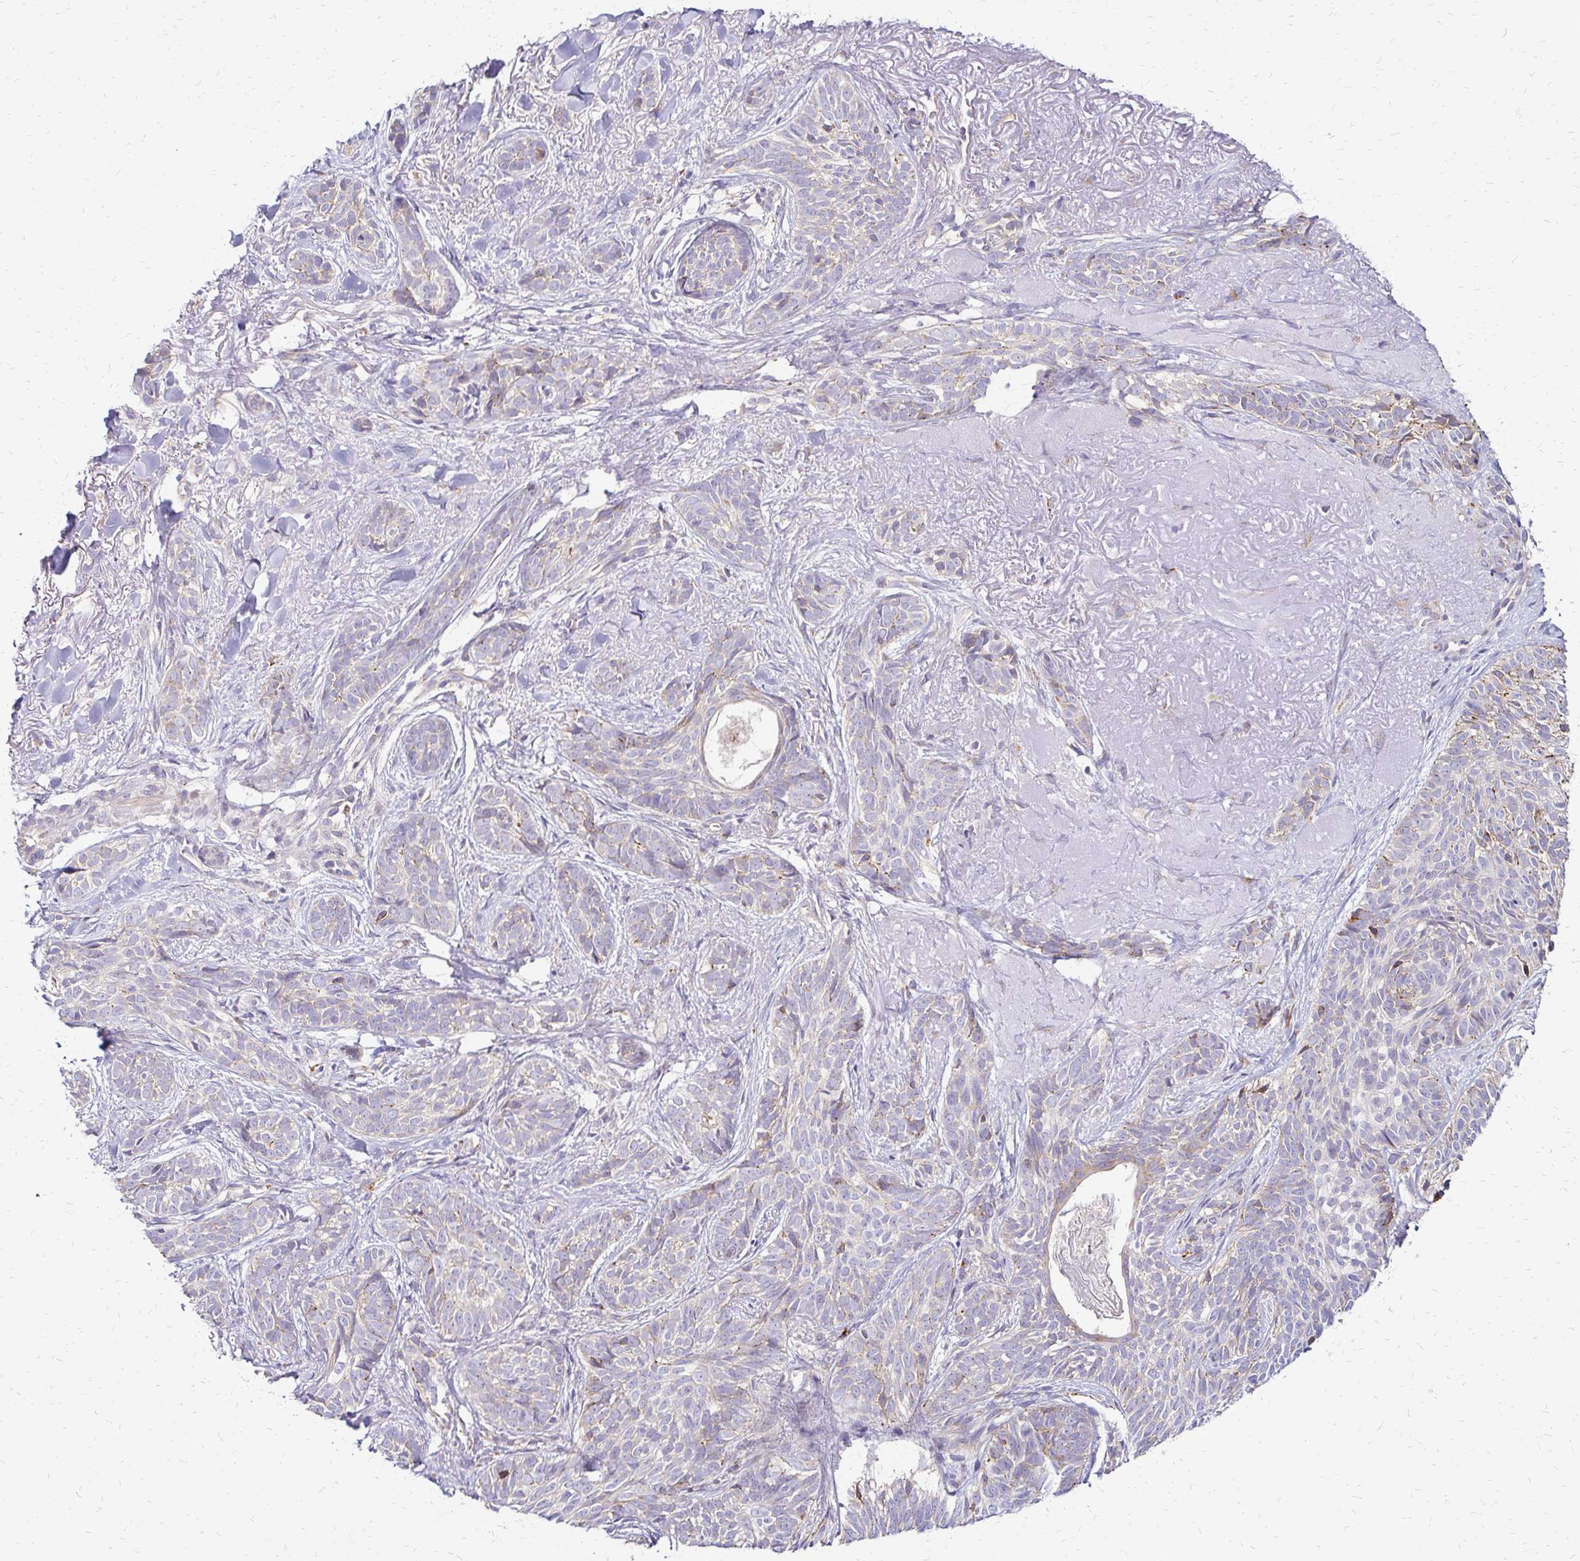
{"staining": {"intensity": "negative", "quantity": "none", "location": "none"}, "tissue": "skin cancer", "cell_type": "Tumor cells", "image_type": "cancer", "snomed": [{"axis": "morphology", "description": "Basal cell carcinoma"}, {"axis": "morphology", "description": "BCC, high aggressive"}, {"axis": "topography", "description": "Skin"}], "caption": "IHC micrograph of human skin cancer (basal cell carcinoma) stained for a protein (brown), which demonstrates no staining in tumor cells.", "gene": "IDUA", "patient": {"sex": "female", "age": 79}}